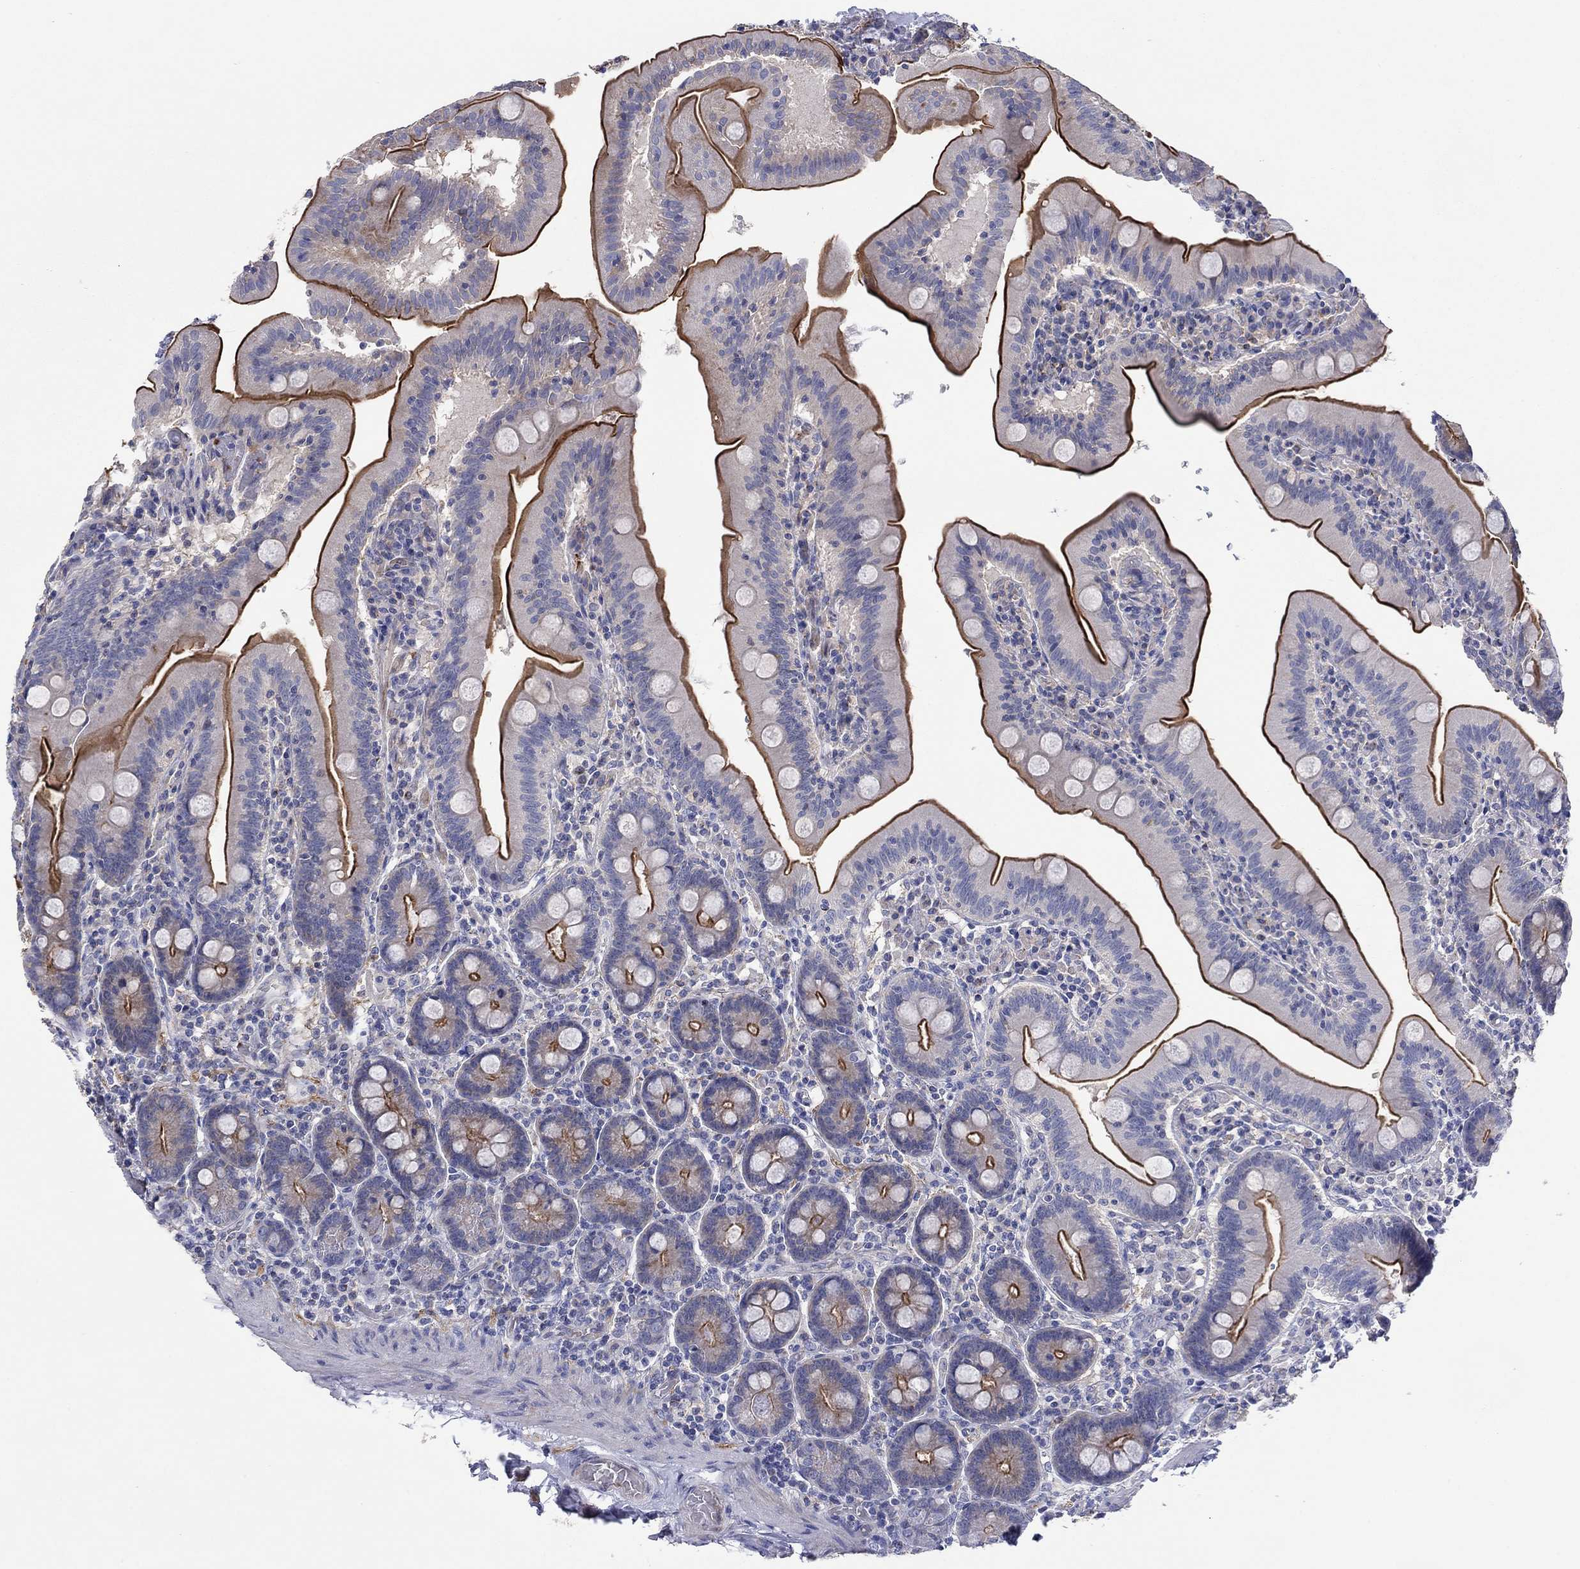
{"staining": {"intensity": "strong", "quantity": "25%-75%", "location": "cytoplasmic/membranous"}, "tissue": "small intestine", "cell_type": "Glandular cells", "image_type": "normal", "snomed": [{"axis": "morphology", "description": "Normal tissue, NOS"}, {"axis": "topography", "description": "Small intestine"}], "caption": "About 25%-75% of glandular cells in benign human small intestine reveal strong cytoplasmic/membranous protein staining as visualized by brown immunohistochemical staining.", "gene": "TPRN", "patient": {"sex": "male", "age": 37}}